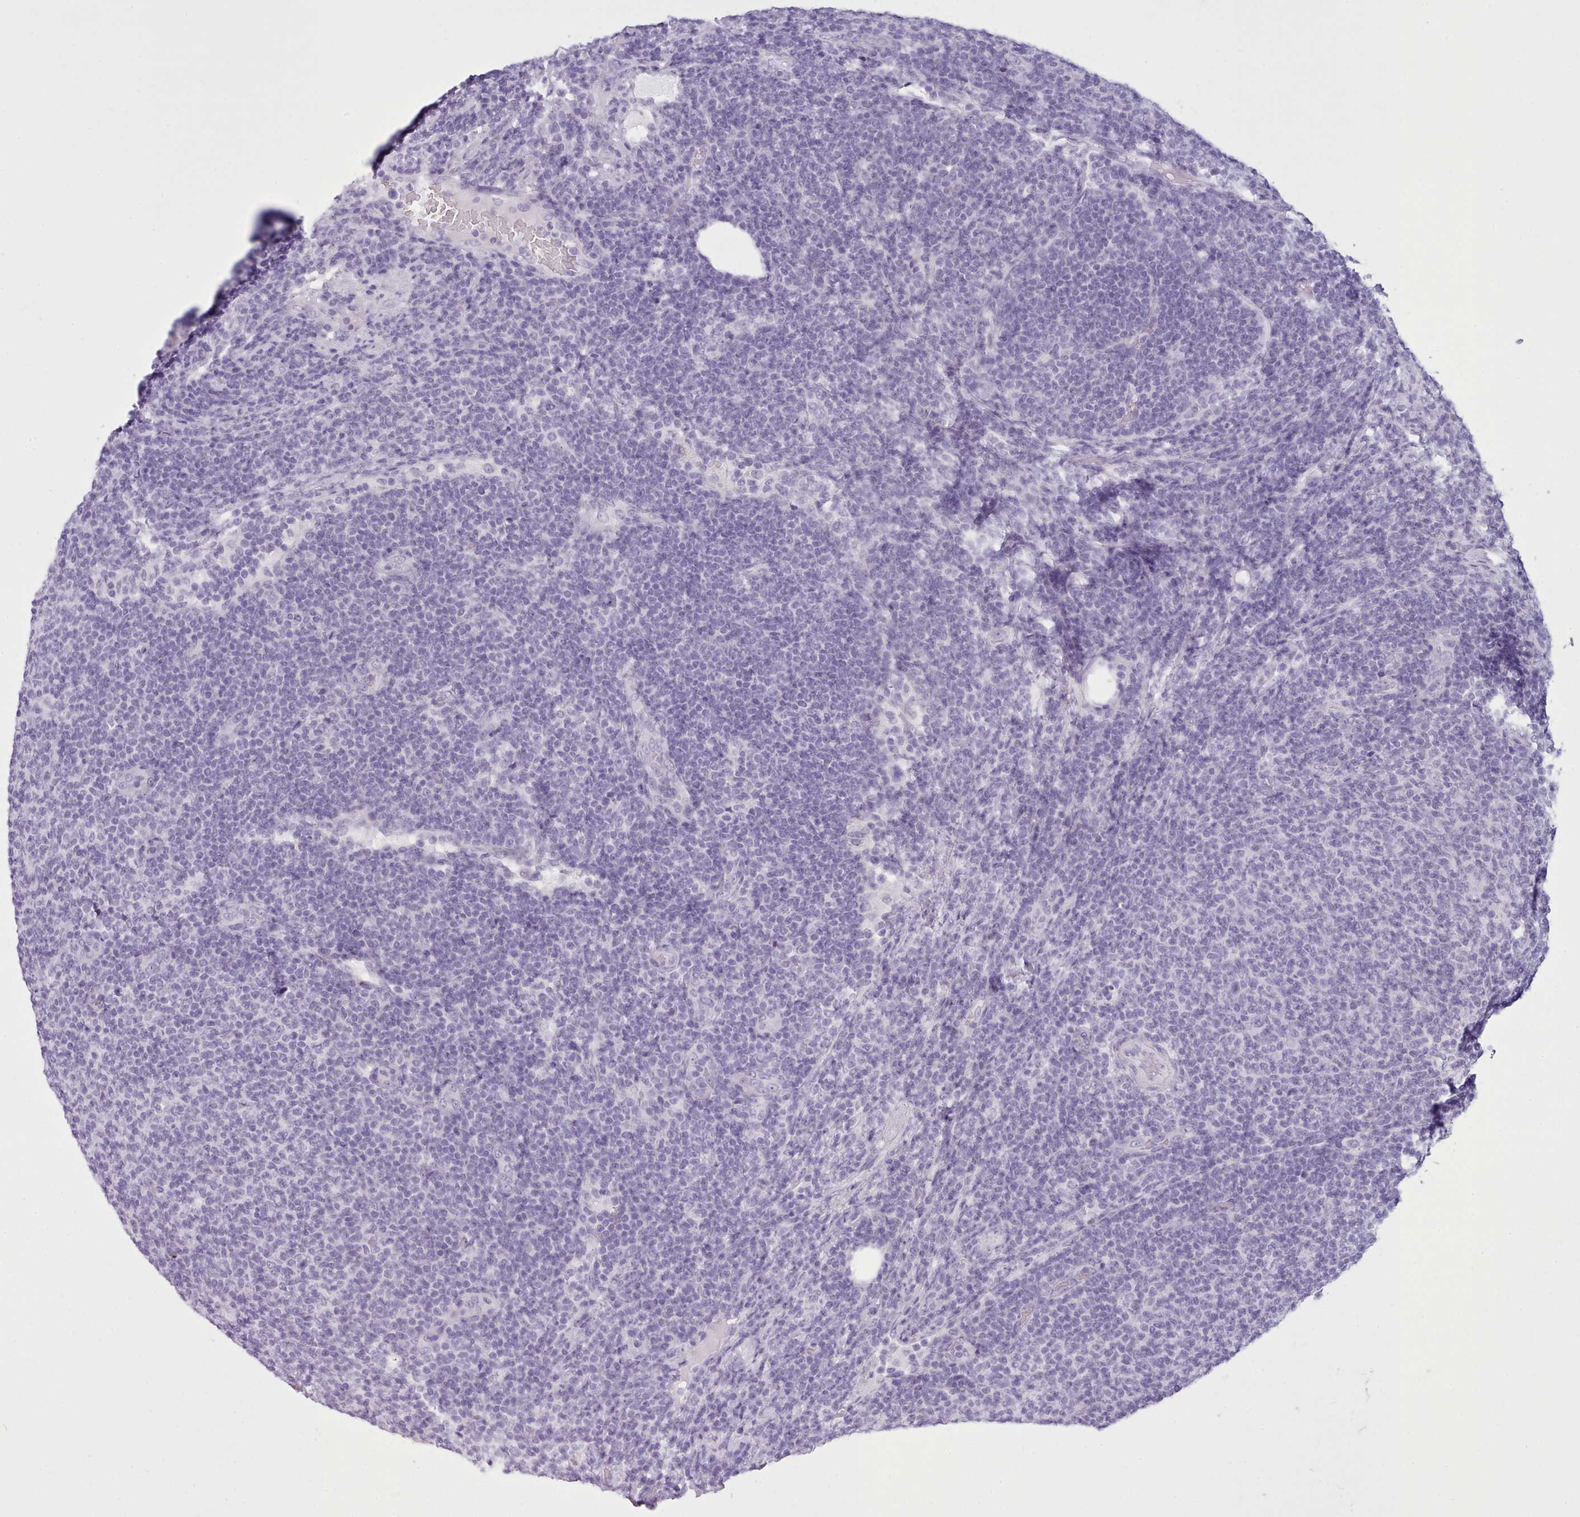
{"staining": {"intensity": "negative", "quantity": "none", "location": "none"}, "tissue": "lymphoma", "cell_type": "Tumor cells", "image_type": "cancer", "snomed": [{"axis": "morphology", "description": "Malignant lymphoma, non-Hodgkin's type, Low grade"}, {"axis": "topography", "description": "Lymph node"}], "caption": "An immunohistochemistry (IHC) photomicrograph of lymphoma is shown. There is no staining in tumor cells of lymphoma. (DAB IHC visualized using brightfield microscopy, high magnification).", "gene": "FBXO48", "patient": {"sex": "male", "age": 66}}